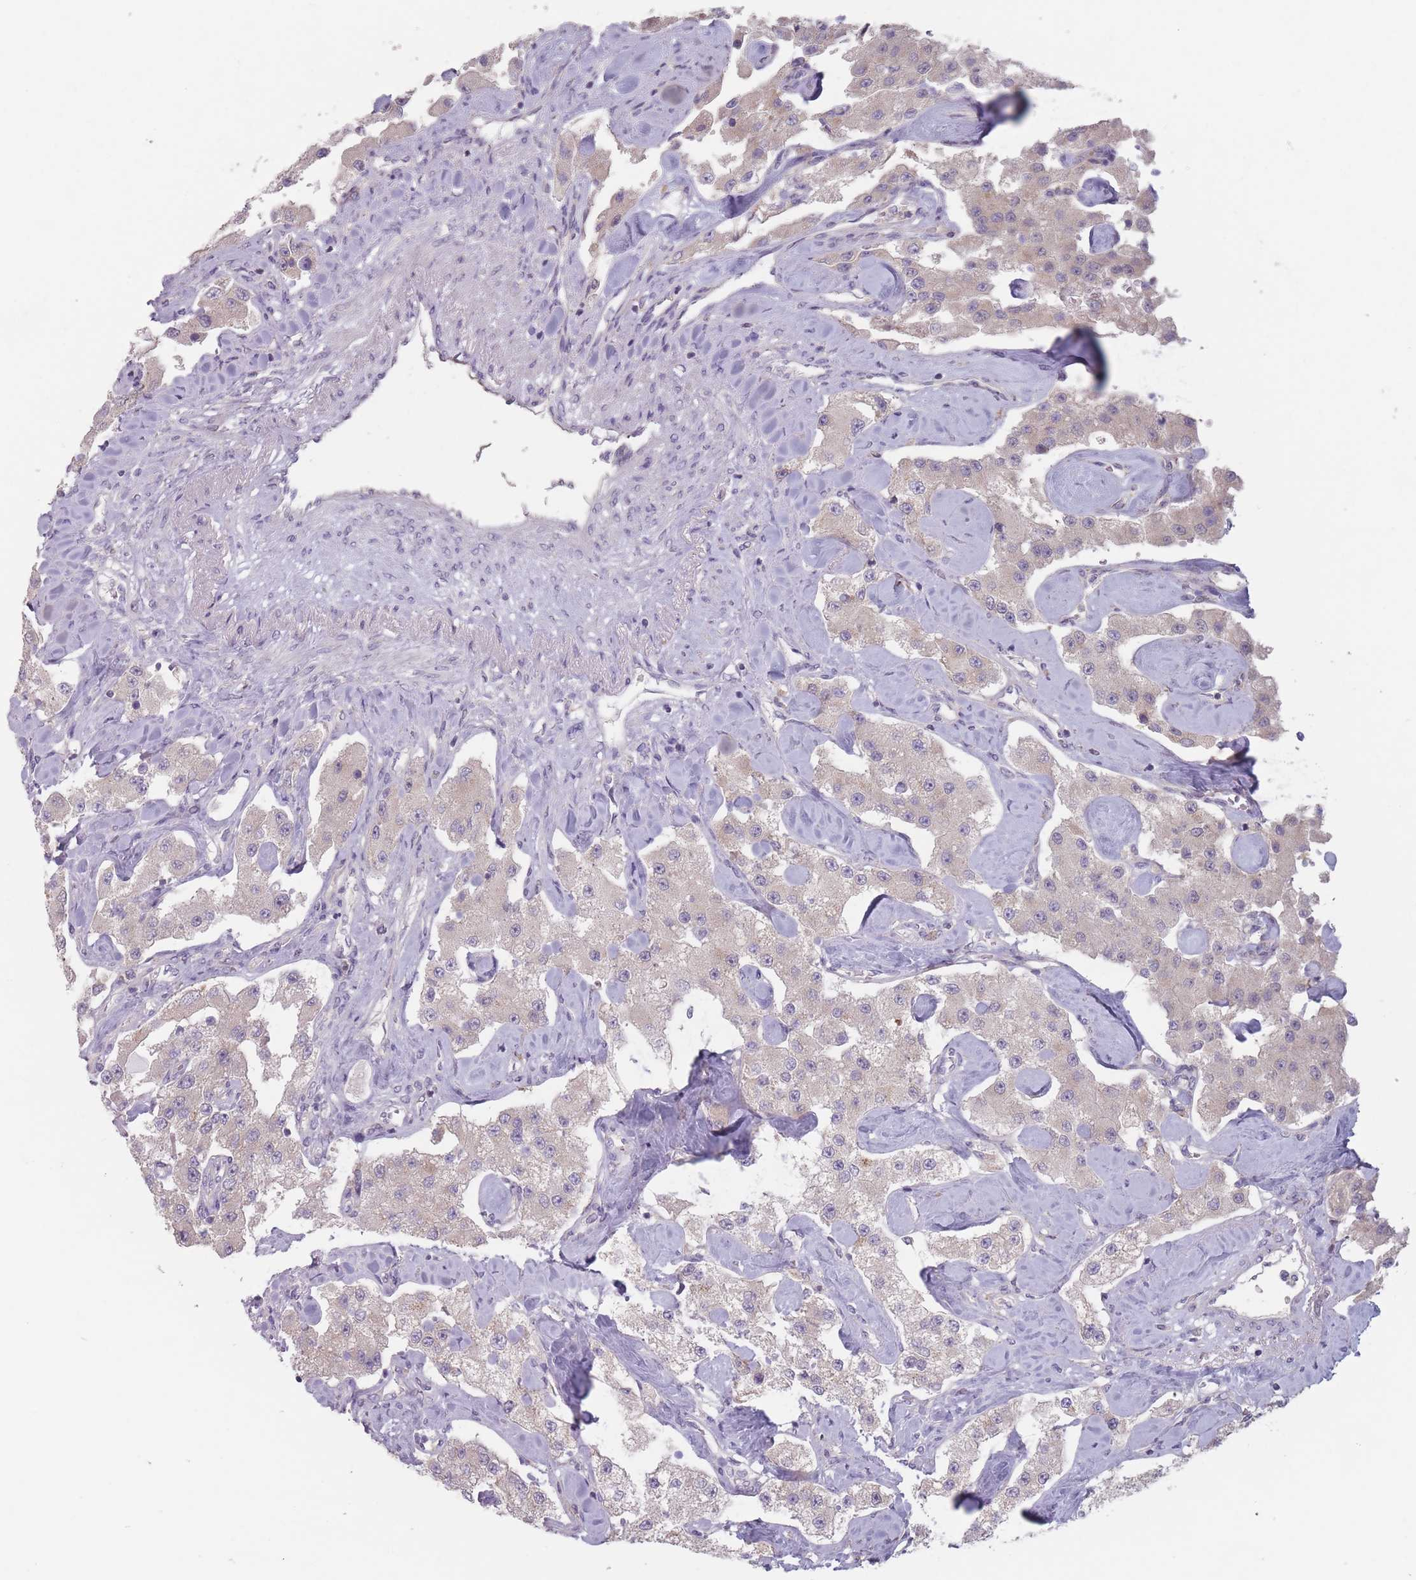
{"staining": {"intensity": "negative", "quantity": "none", "location": "none"}, "tissue": "carcinoid", "cell_type": "Tumor cells", "image_type": "cancer", "snomed": [{"axis": "morphology", "description": "Carcinoid, malignant, NOS"}, {"axis": "topography", "description": "Pancreas"}], "caption": "Human carcinoid stained for a protein using immunohistochemistry reveals no staining in tumor cells.", "gene": "AKAIN1", "patient": {"sex": "male", "age": 41}}